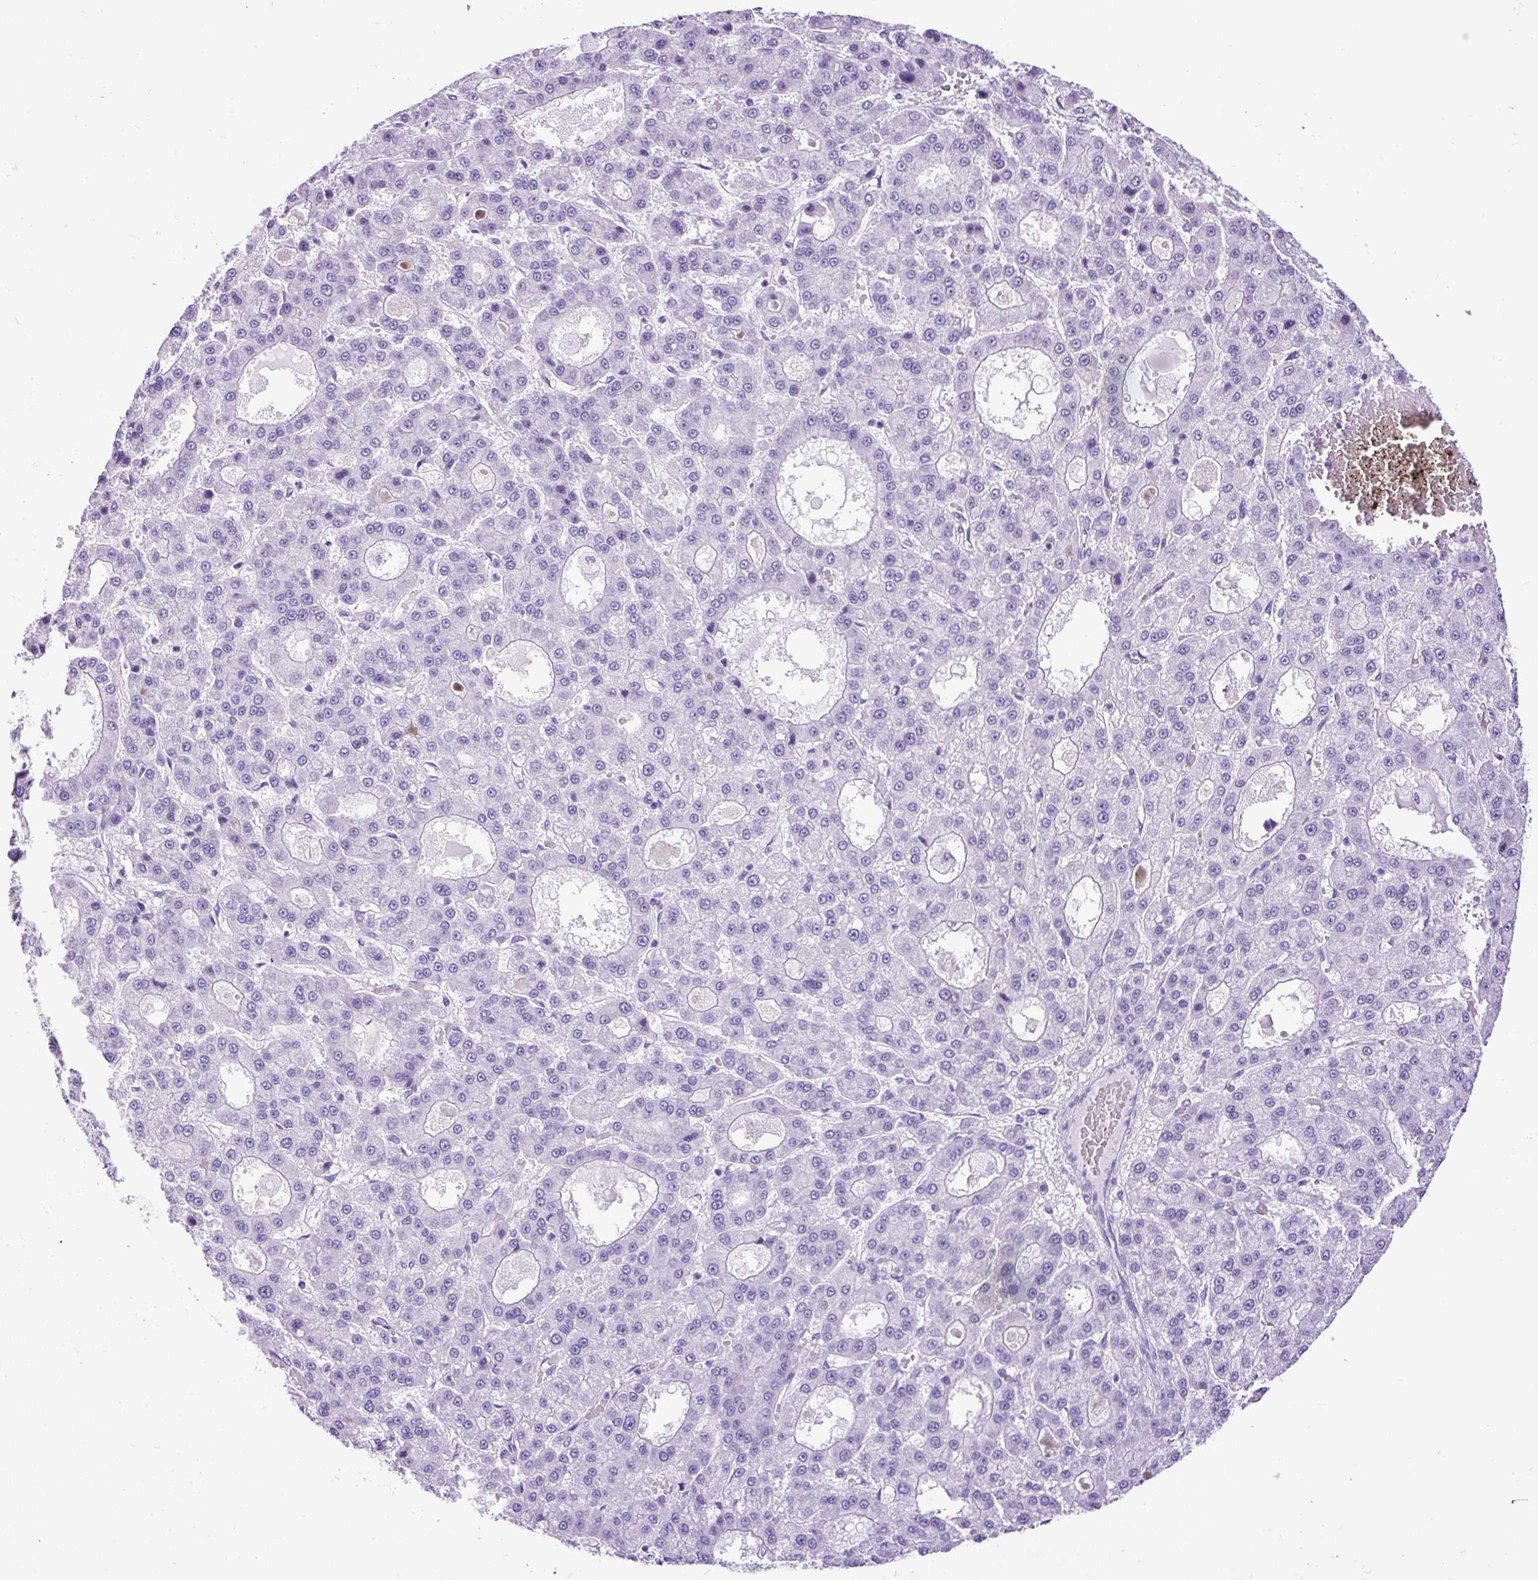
{"staining": {"intensity": "negative", "quantity": "none", "location": "none"}, "tissue": "liver cancer", "cell_type": "Tumor cells", "image_type": "cancer", "snomed": [{"axis": "morphology", "description": "Carcinoma, Hepatocellular, NOS"}, {"axis": "topography", "description": "Liver"}], "caption": "This is an immunohistochemistry (IHC) micrograph of human liver cancer (hepatocellular carcinoma). There is no expression in tumor cells.", "gene": "CEL", "patient": {"sex": "male", "age": 70}}